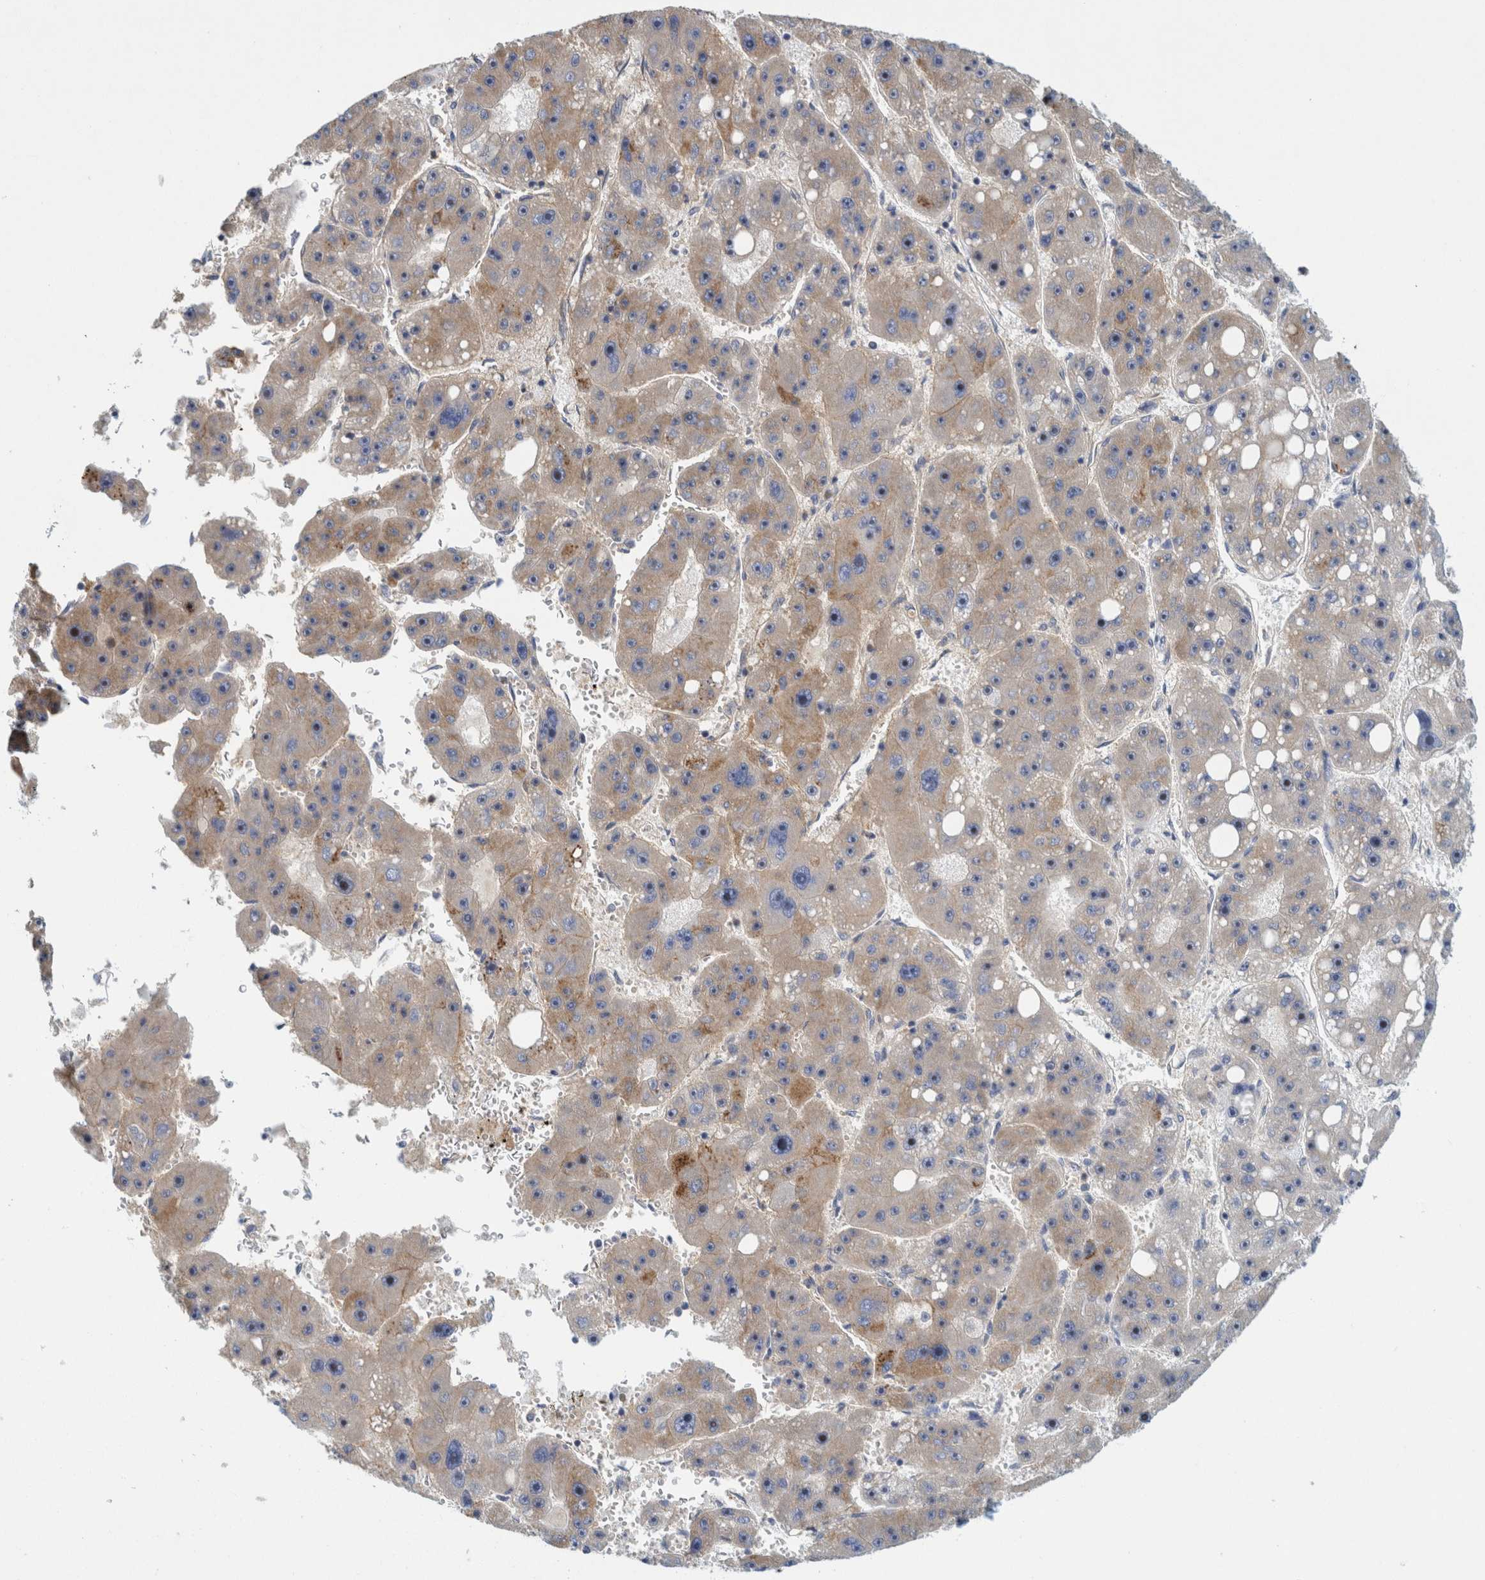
{"staining": {"intensity": "weak", "quantity": "<25%", "location": "cytoplasmic/membranous"}, "tissue": "liver cancer", "cell_type": "Tumor cells", "image_type": "cancer", "snomed": [{"axis": "morphology", "description": "Carcinoma, Hepatocellular, NOS"}, {"axis": "topography", "description": "Liver"}], "caption": "High magnification brightfield microscopy of liver cancer stained with DAB (3,3'-diaminobenzidine) (brown) and counterstained with hematoxylin (blue): tumor cells show no significant positivity.", "gene": "ZNF324B", "patient": {"sex": "female", "age": 61}}